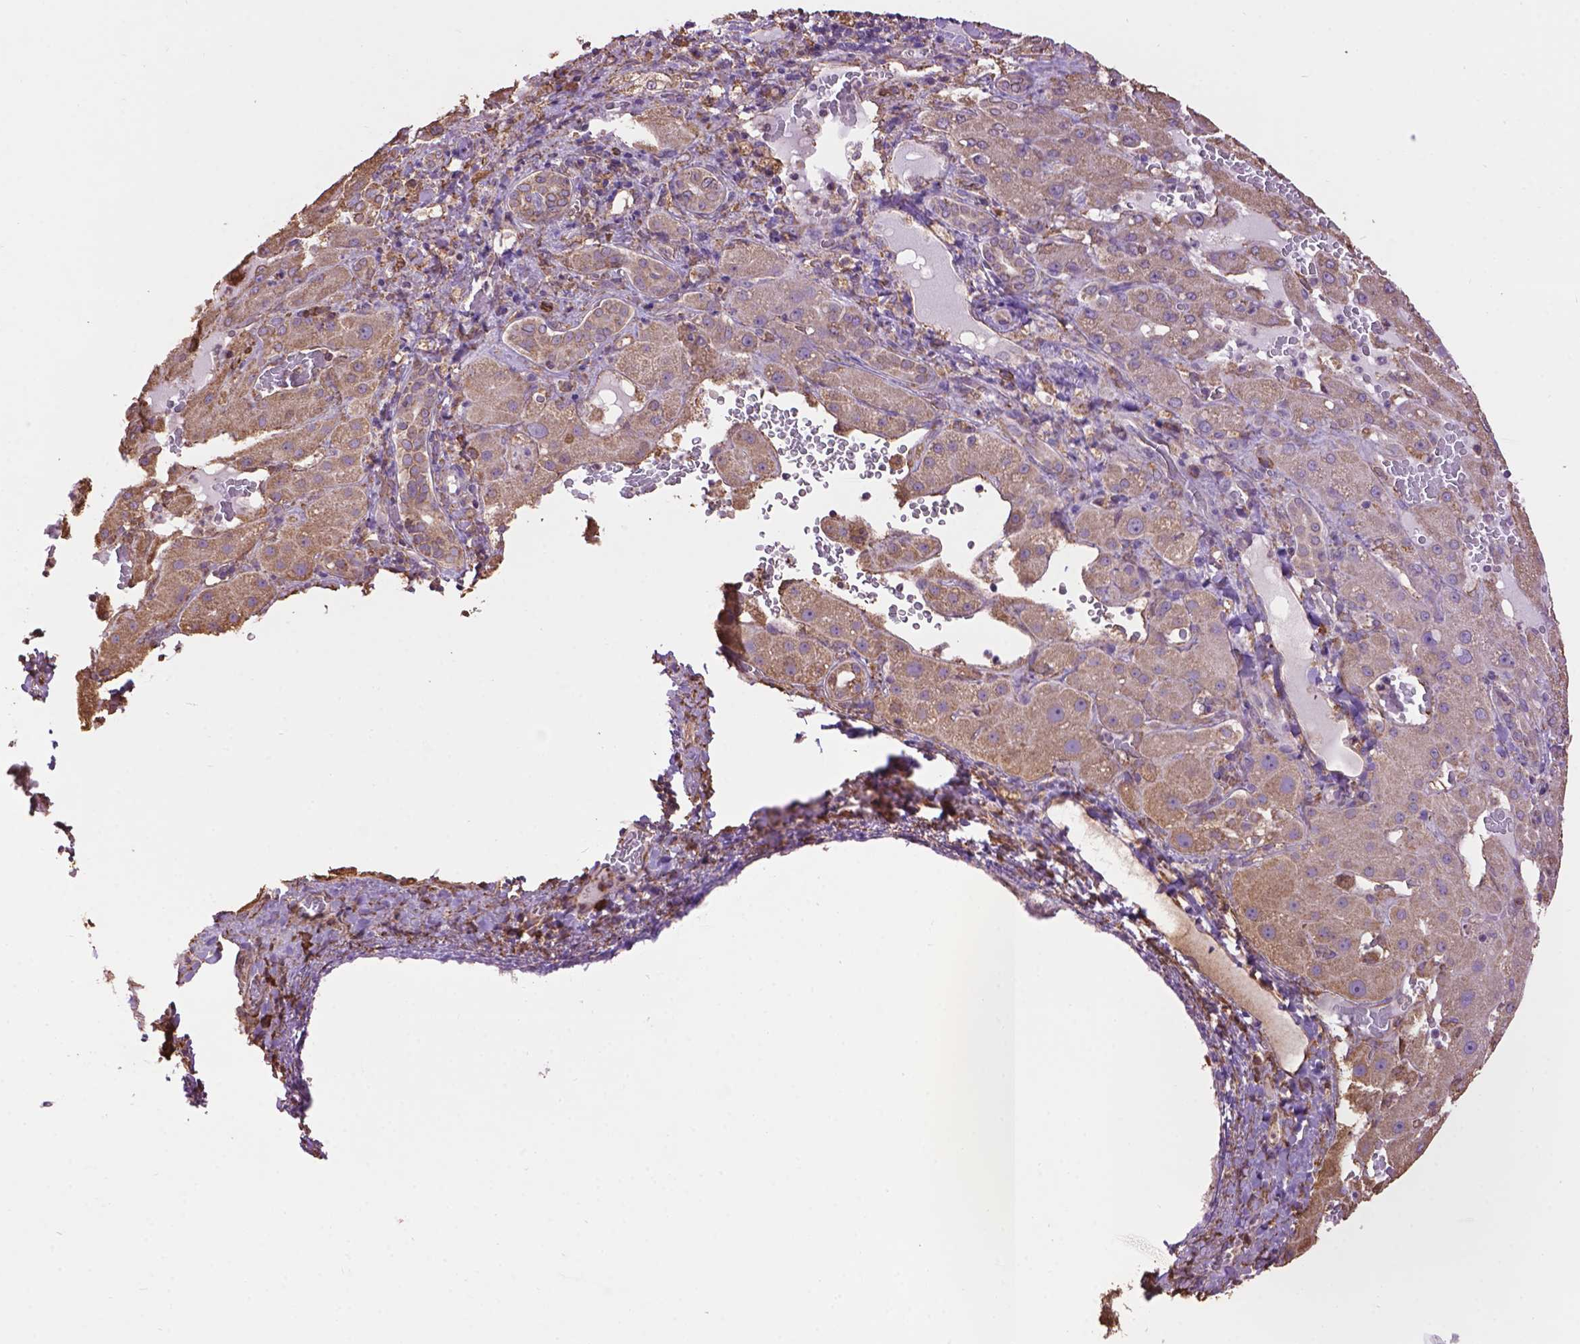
{"staining": {"intensity": "weak", "quantity": ">75%", "location": "cytoplasmic/membranous"}, "tissue": "liver cancer", "cell_type": "Tumor cells", "image_type": "cancer", "snomed": [{"axis": "morphology", "description": "Carcinoma, Hepatocellular, NOS"}, {"axis": "topography", "description": "Liver"}], "caption": "Immunohistochemistry (IHC) staining of liver hepatocellular carcinoma, which displays low levels of weak cytoplasmic/membranous positivity in about >75% of tumor cells indicating weak cytoplasmic/membranous protein positivity. The staining was performed using DAB (brown) for protein detection and nuclei were counterstained in hematoxylin (blue).", "gene": "PPP2R5E", "patient": {"sex": "female", "age": 73}}